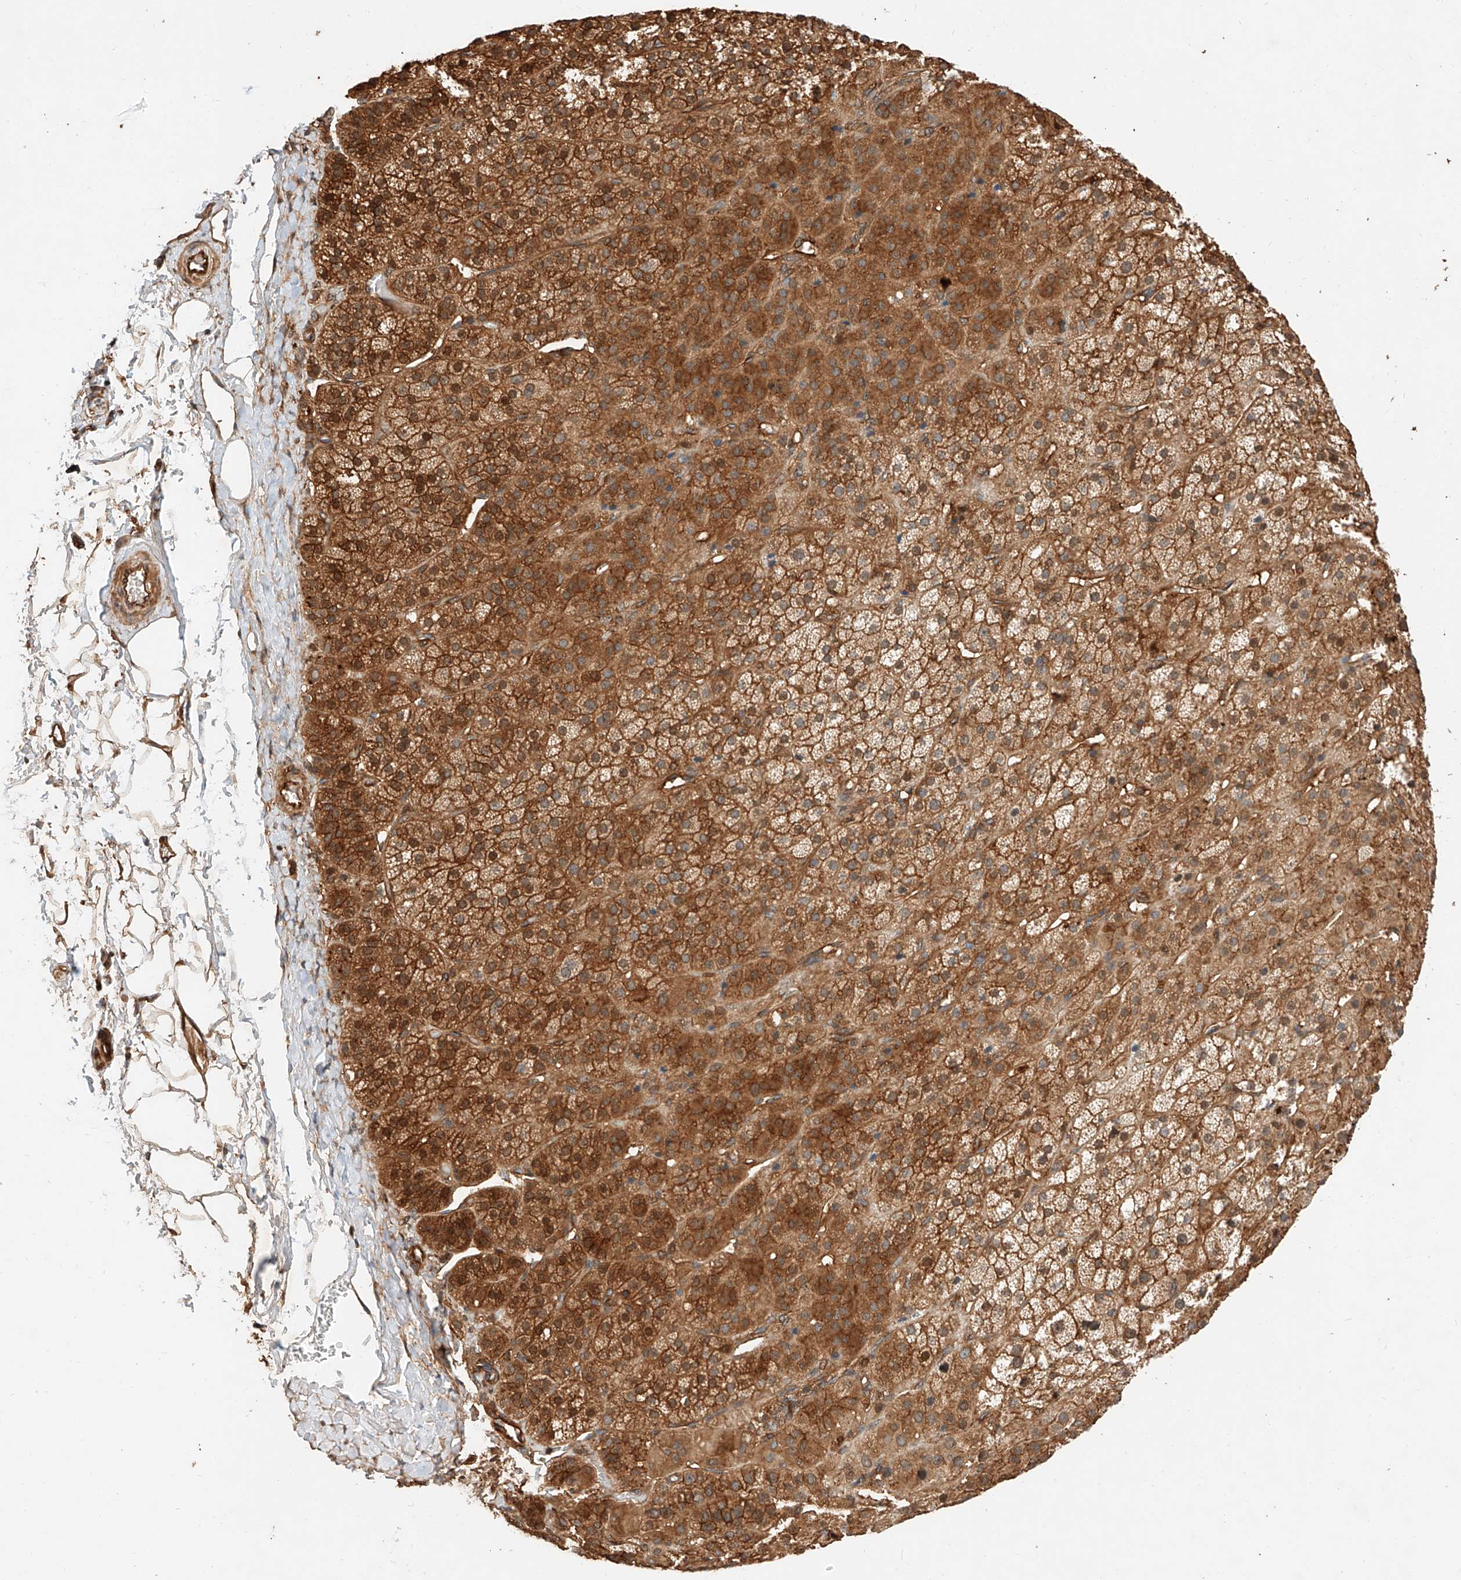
{"staining": {"intensity": "strong", "quantity": ">75%", "location": "cytoplasmic/membranous"}, "tissue": "adrenal gland", "cell_type": "Glandular cells", "image_type": "normal", "snomed": [{"axis": "morphology", "description": "Normal tissue, NOS"}, {"axis": "topography", "description": "Adrenal gland"}], "caption": "DAB (3,3'-diaminobenzidine) immunohistochemical staining of normal adrenal gland shows strong cytoplasmic/membranous protein staining in approximately >75% of glandular cells.", "gene": "GHDC", "patient": {"sex": "female", "age": 57}}